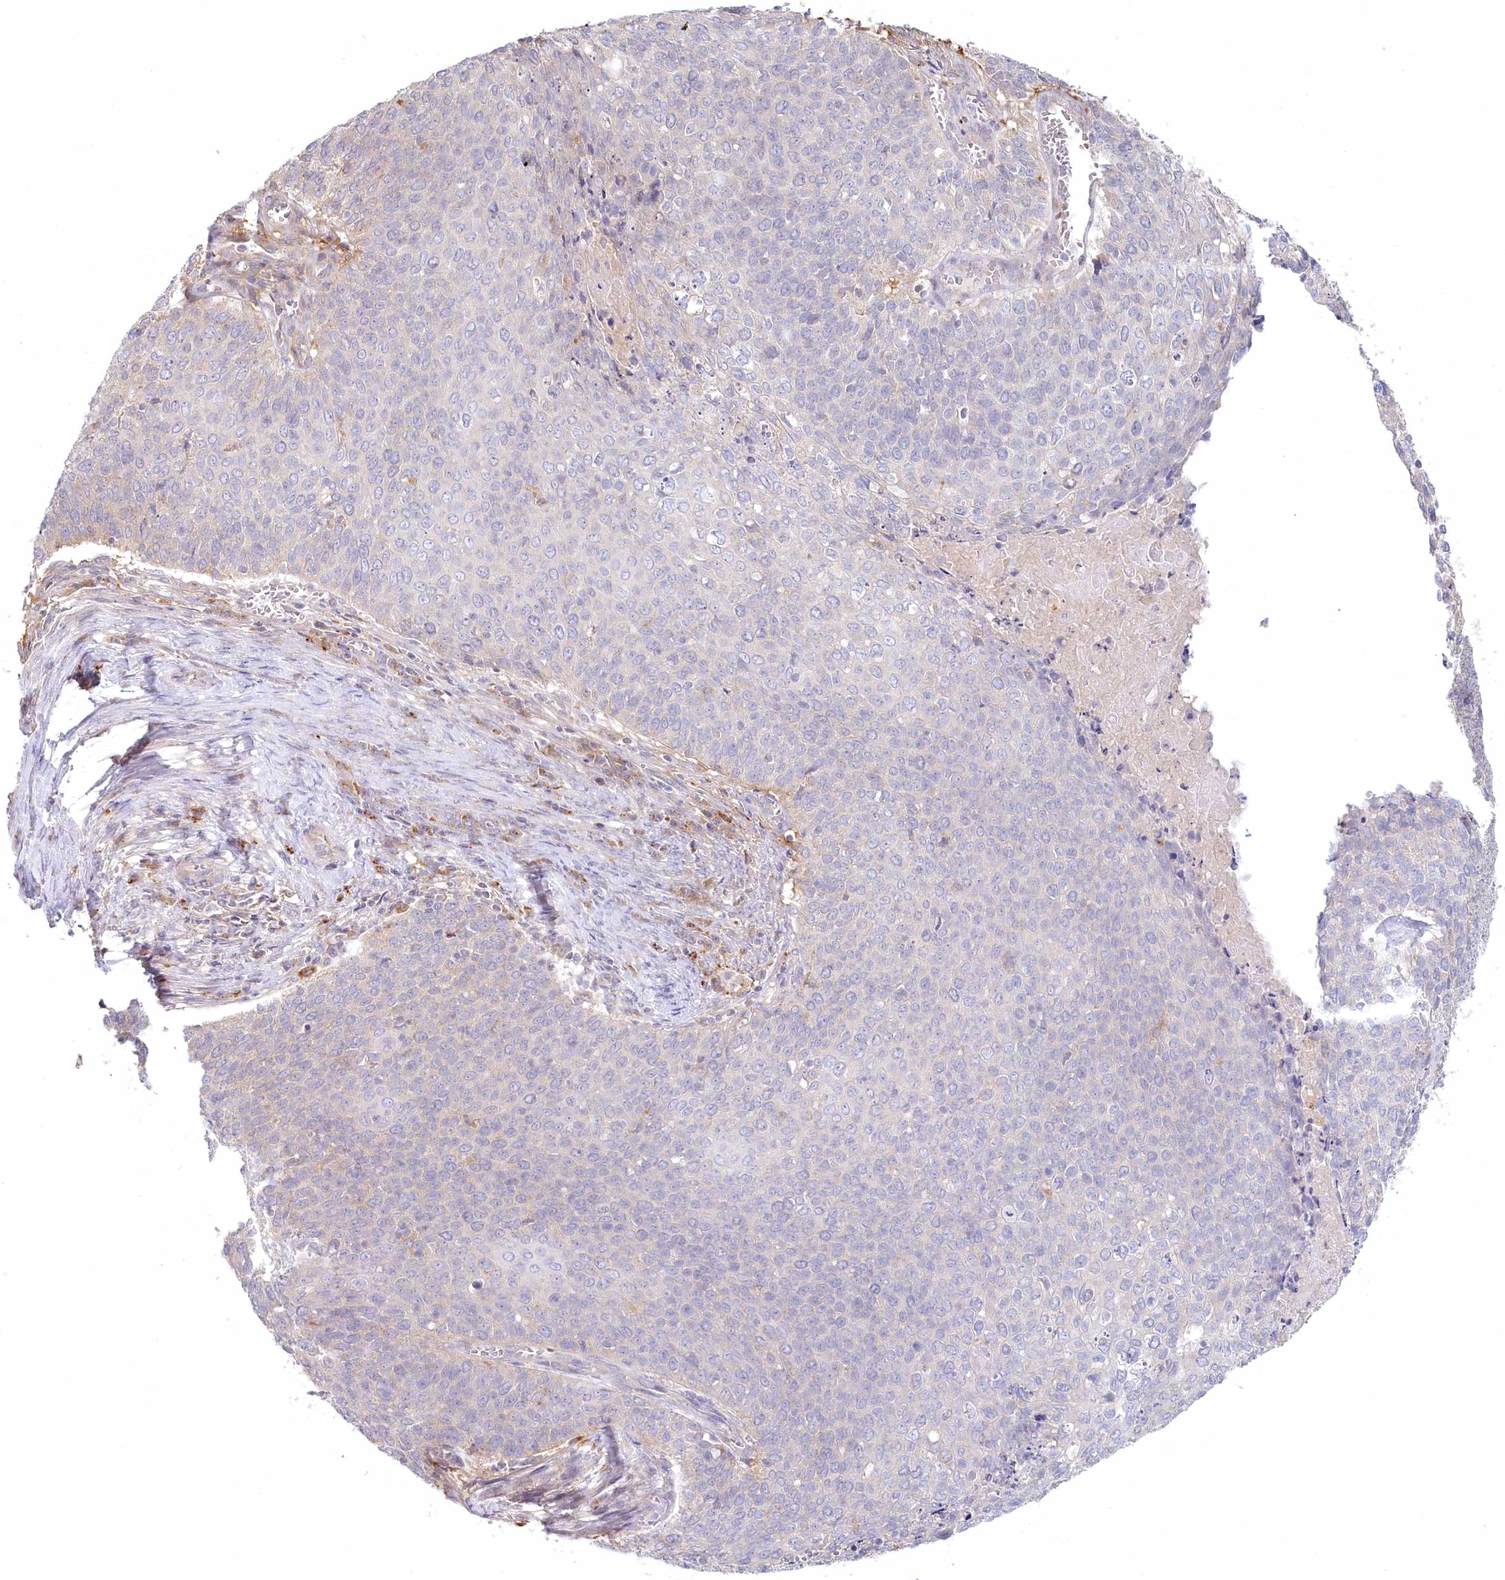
{"staining": {"intensity": "negative", "quantity": "none", "location": "none"}, "tissue": "cervical cancer", "cell_type": "Tumor cells", "image_type": "cancer", "snomed": [{"axis": "morphology", "description": "Squamous cell carcinoma, NOS"}, {"axis": "topography", "description": "Cervix"}], "caption": "DAB (3,3'-diaminobenzidine) immunohistochemical staining of cervical cancer reveals no significant positivity in tumor cells. The staining is performed using DAB (3,3'-diaminobenzidine) brown chromogen with nuclei counter-stained in using hematoxylin.", "gene": "VSIG1", "patient": {"sex": "female", "age": 39}}